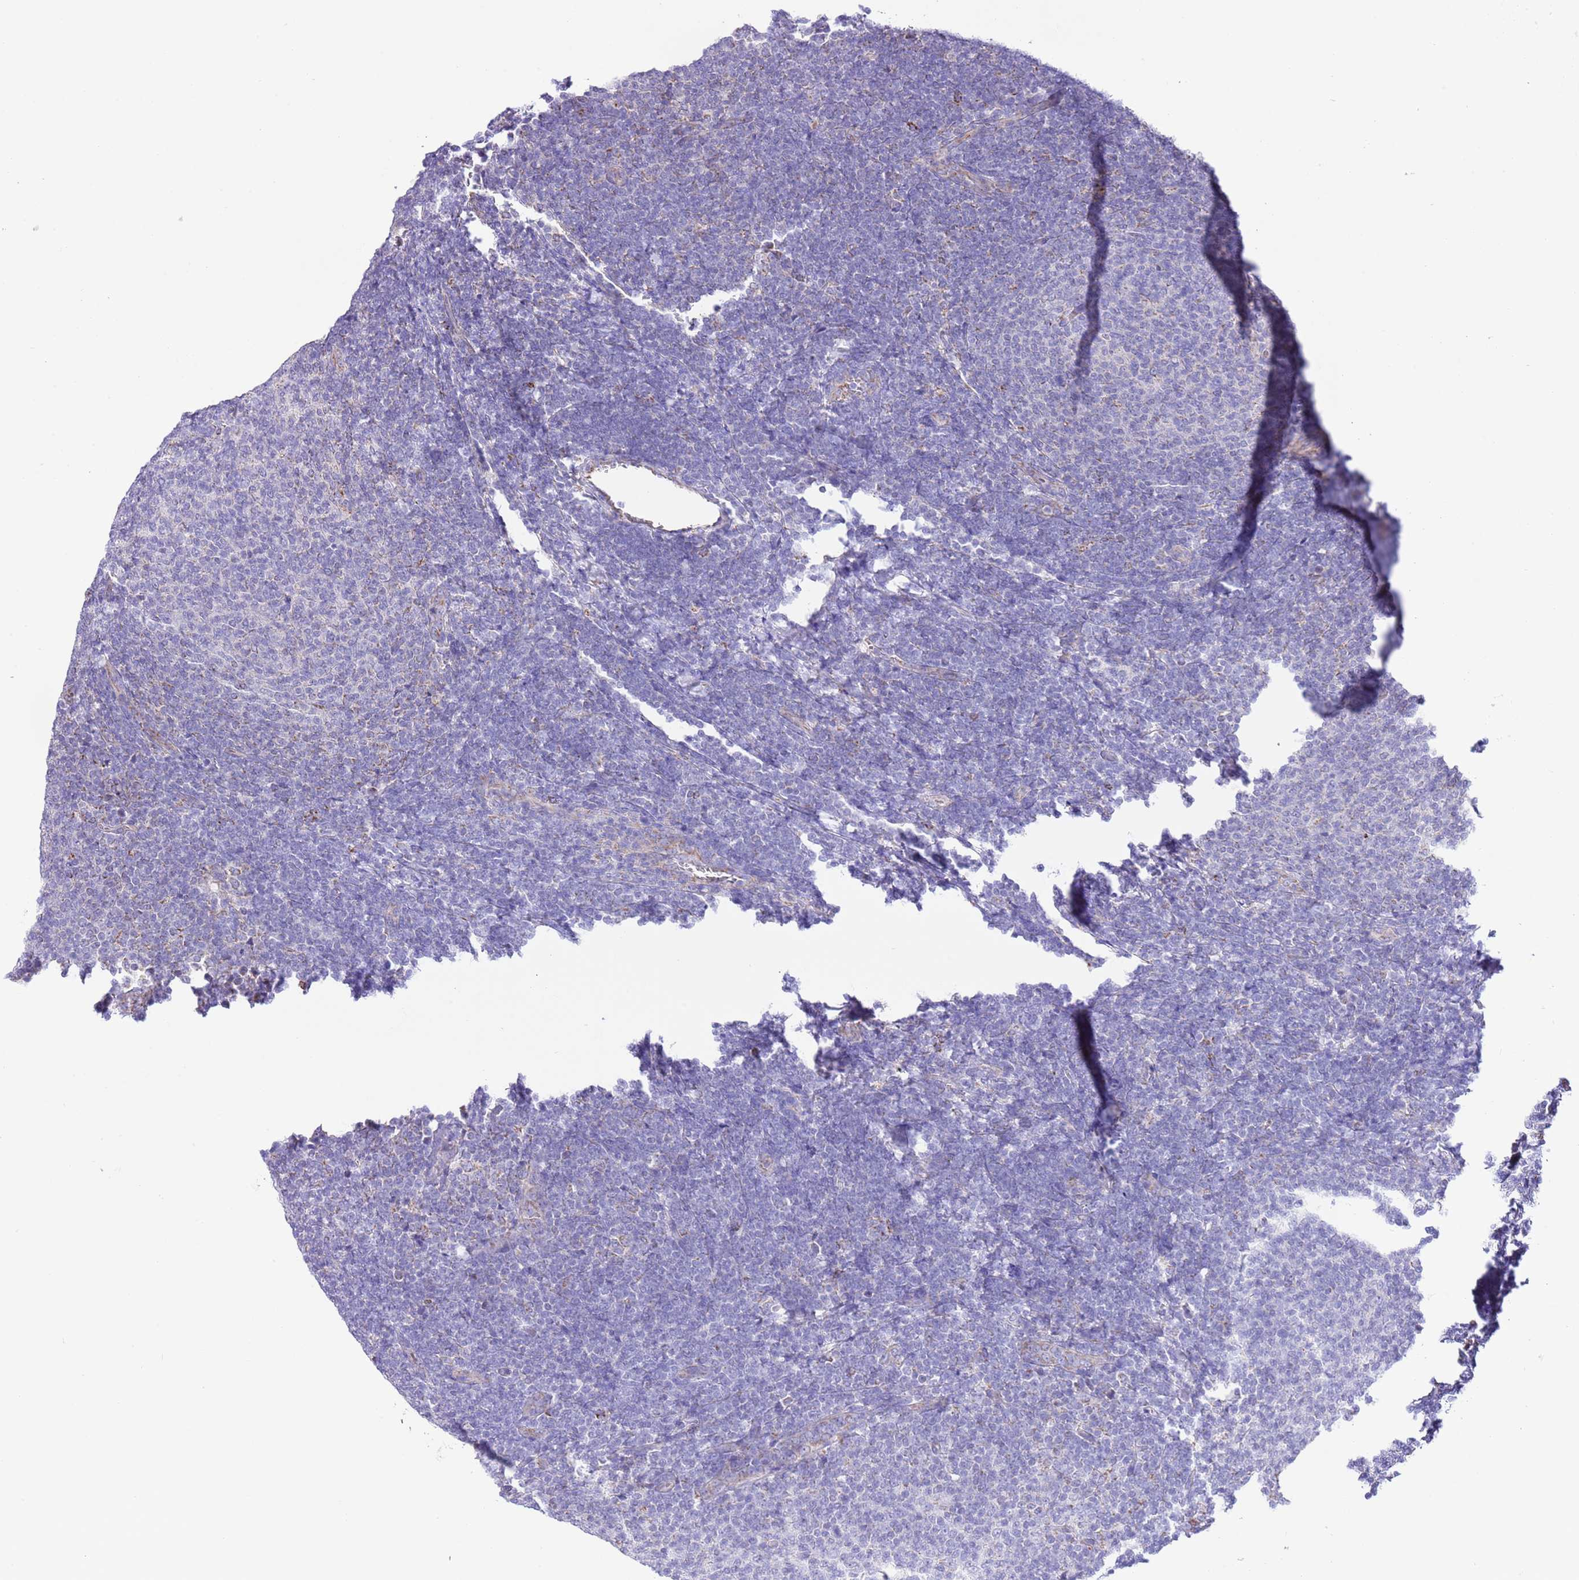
{"staining": {"intensity": "negative", "quantity": "none", "location": "none"}, "tissue": "lymphoma", "cell_type": "Tumor cells", "image_type": "cancer", "snomed": [{"axis": "morphology", "description": "Malignant lymphoma, non-Hodgkin's type, Low grade"}, {"axis": "topography", "description": "Lymph node"}], "caption": "Immunohistochemistry histopathology image of human lymphoma stained for a protein (brown), which shows no expression in tumor cells.", "gene": "SS18L2", "patient": {"sex": "male", "age": 66}}